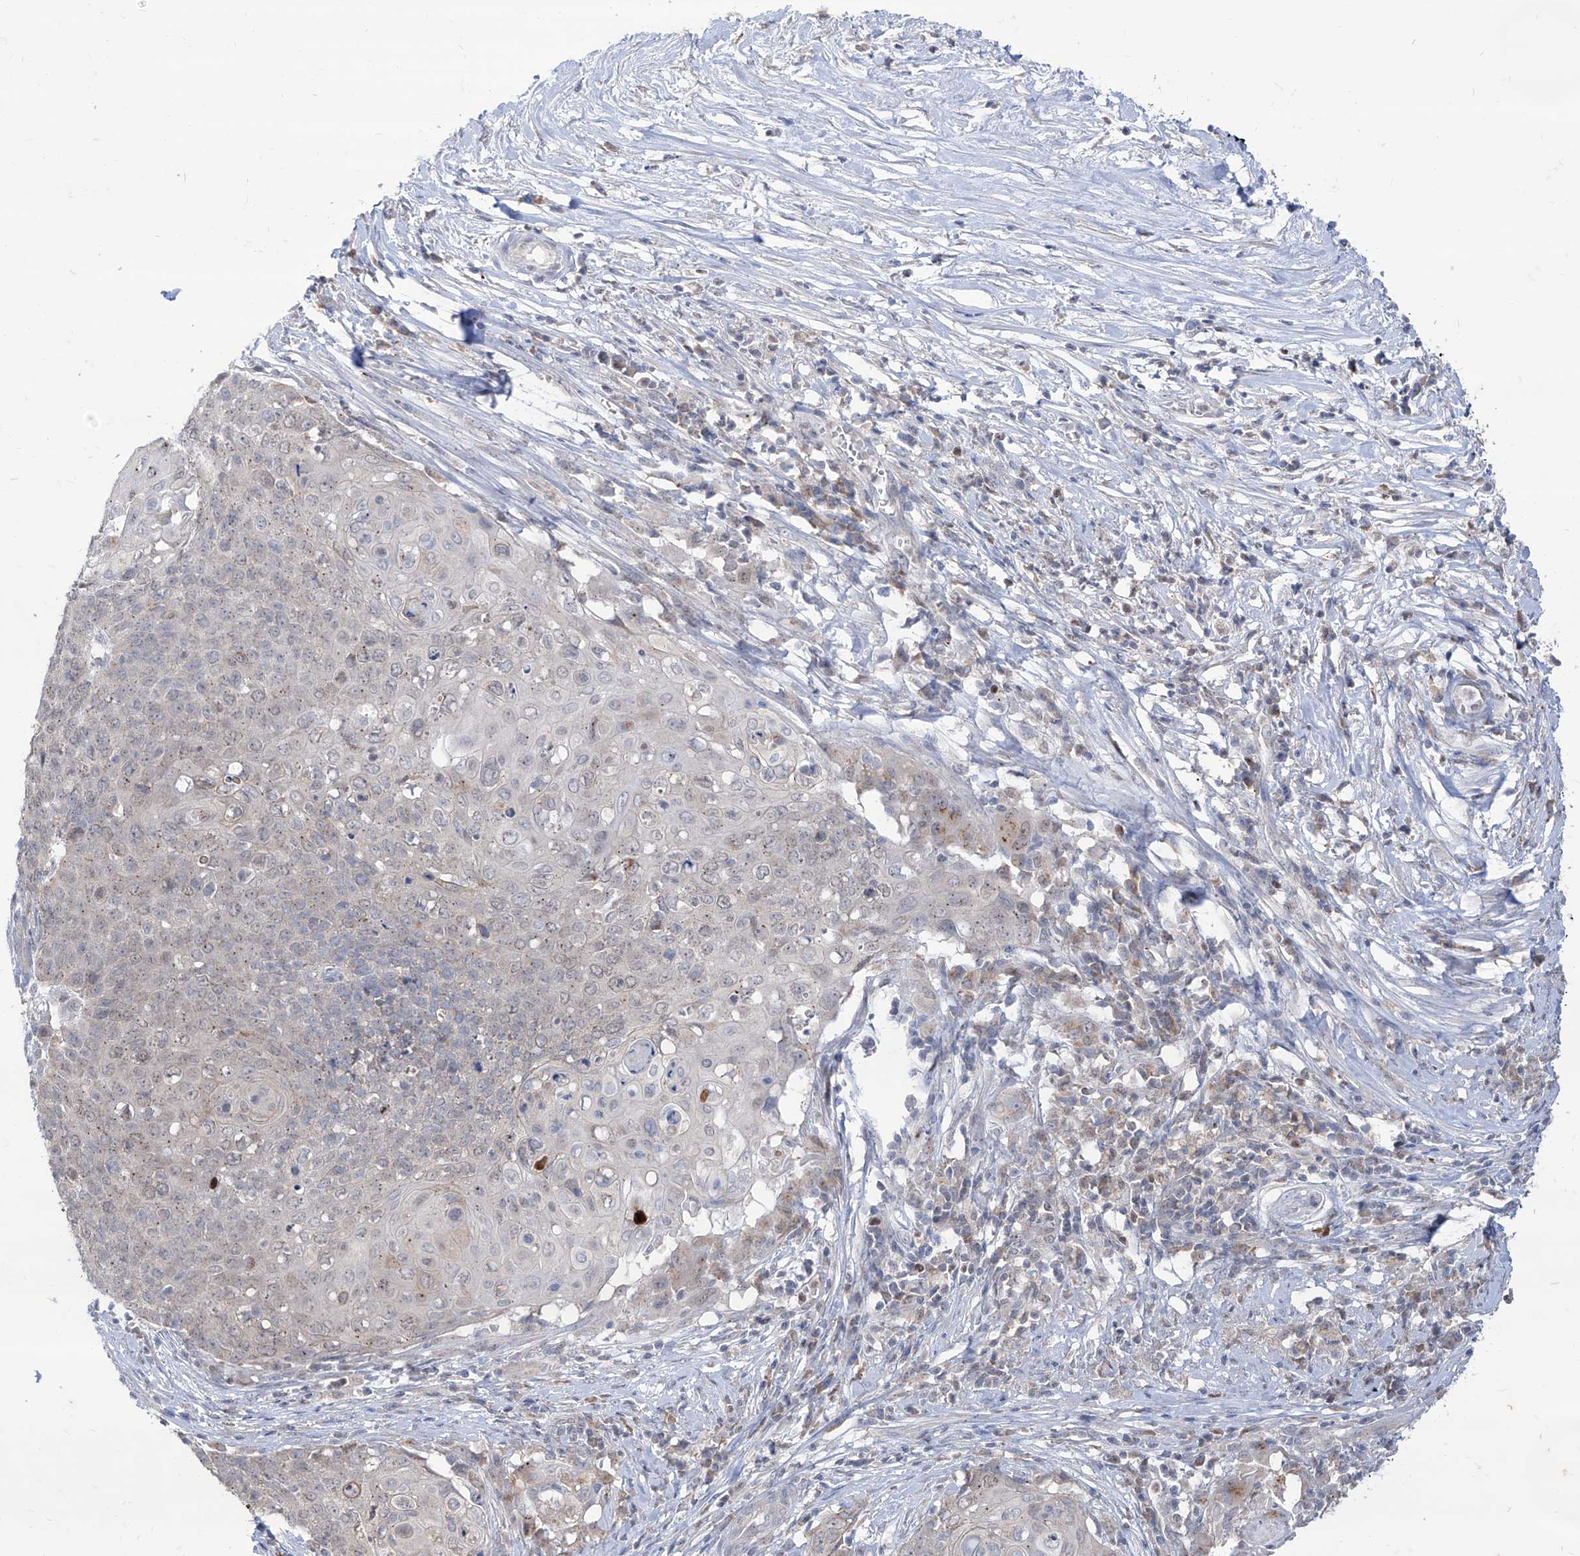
{"staining": {"intensity": "negative", "quantity": "none", "location": "none"}, "tissue": "cervical cancer", "cell_type": "Tumor cells", "image_type": "cancer", "snomed": [{"axis": "morphology", "description": "Squamous cell carcinoma, NOS"}, {"axis": "topography", "description": "Cervix"}], "caption": "This is an immunohistochemistry (IHC) image of human cervical squamous cell carcinoma. There is no staining in tumor cells.", "gene": "BROX", "patient": {"sex": "female", "age": 39}}